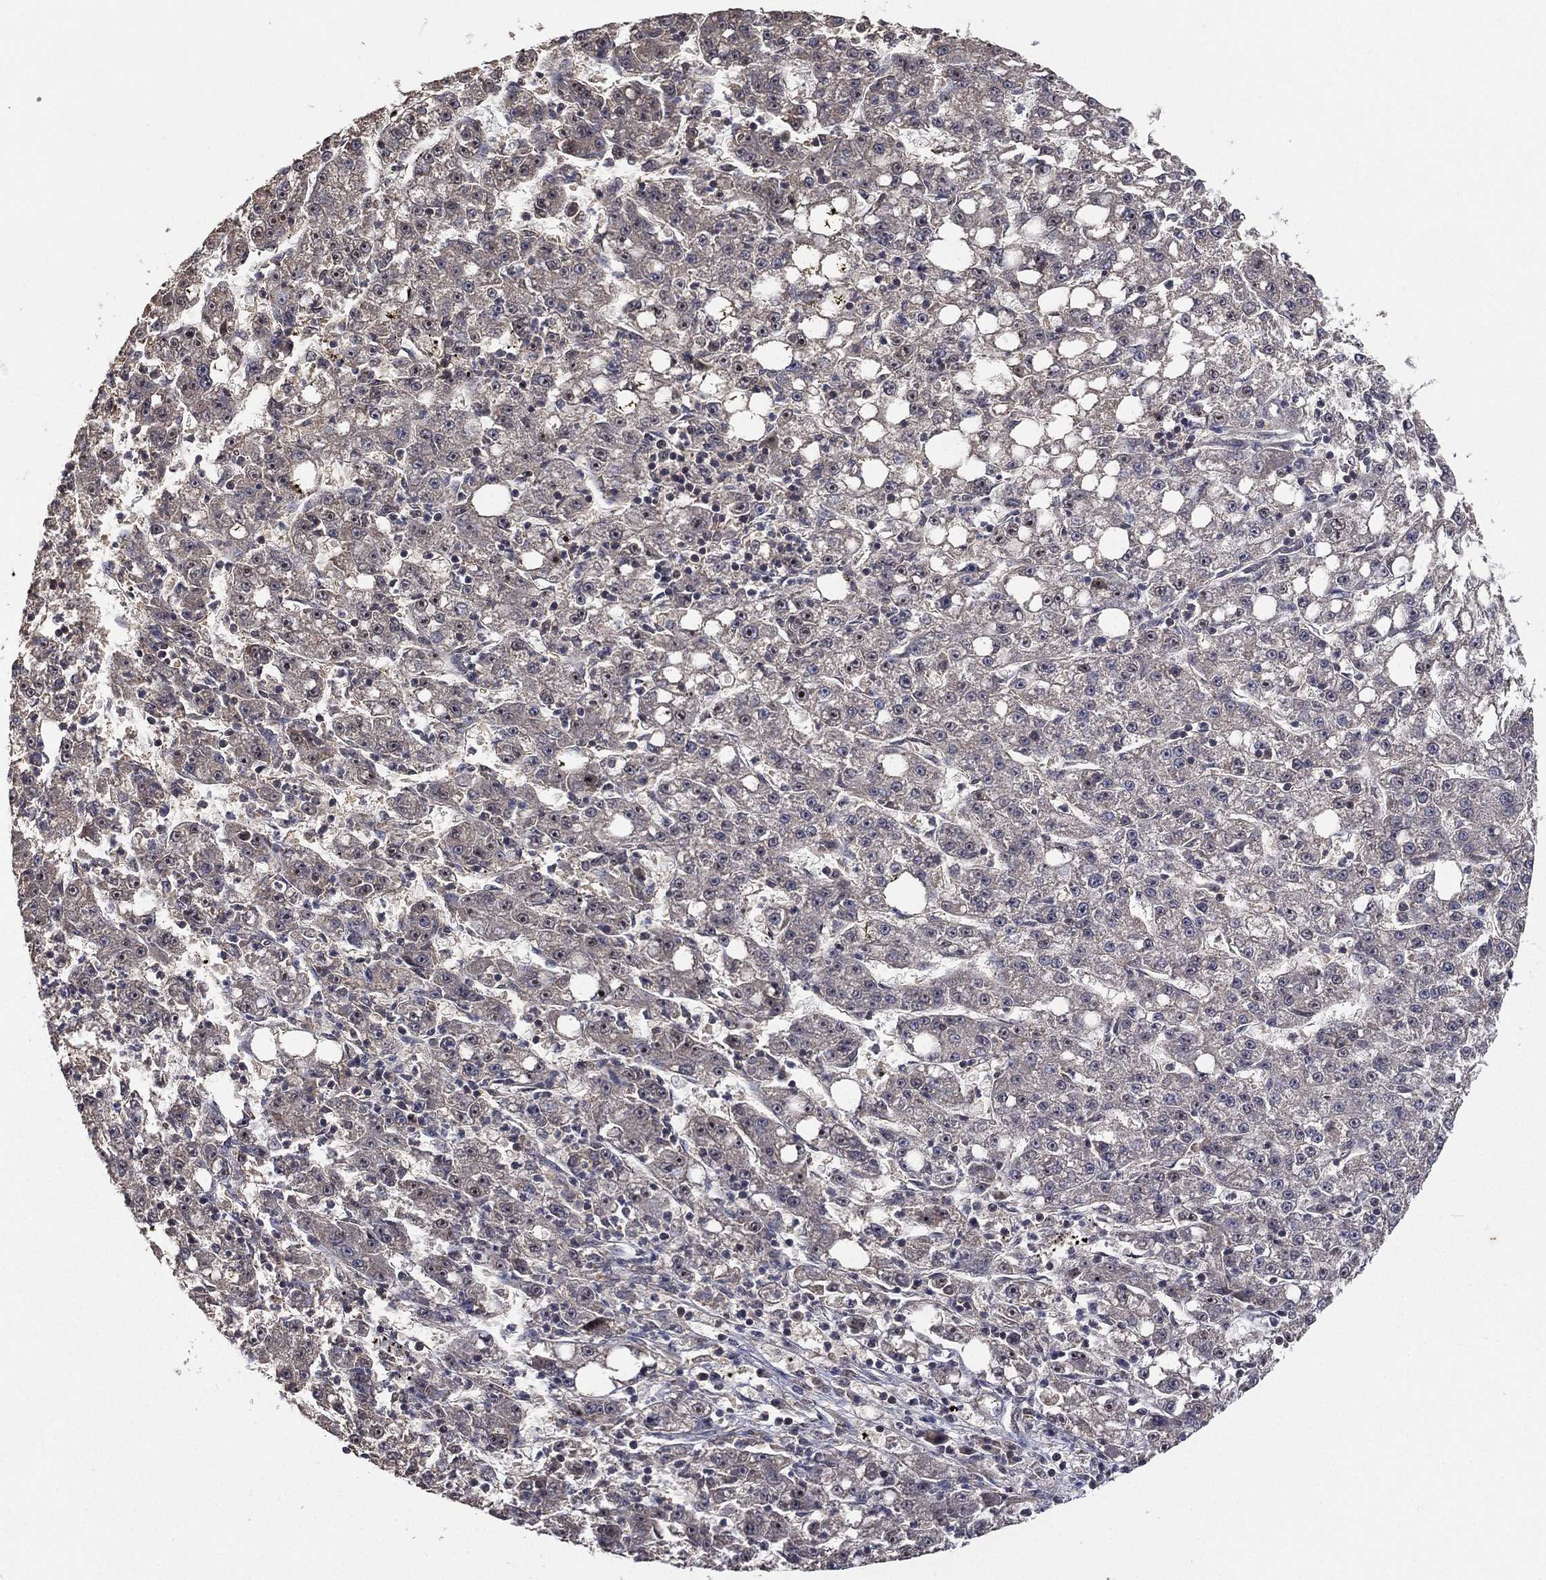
{"staining": {"intensity": "negative", "quantity": "none", "location": "none"}, "tissue": "liver cancer", "cell_type": "Tumor cells", "image_type": "cancer", "snomed": [{"axis": "morphology", "description": "Carcinoma, Hepatocellular, NOS"}, {"axis": "topography", "description": "Liver"}], "caption": "Immunohistochemical staining of liver hepatocellular carcinoma displays no significant staining in tumor cells.", "gene": "NELFCD", "patient": {"sex": "female", "age": 65}}